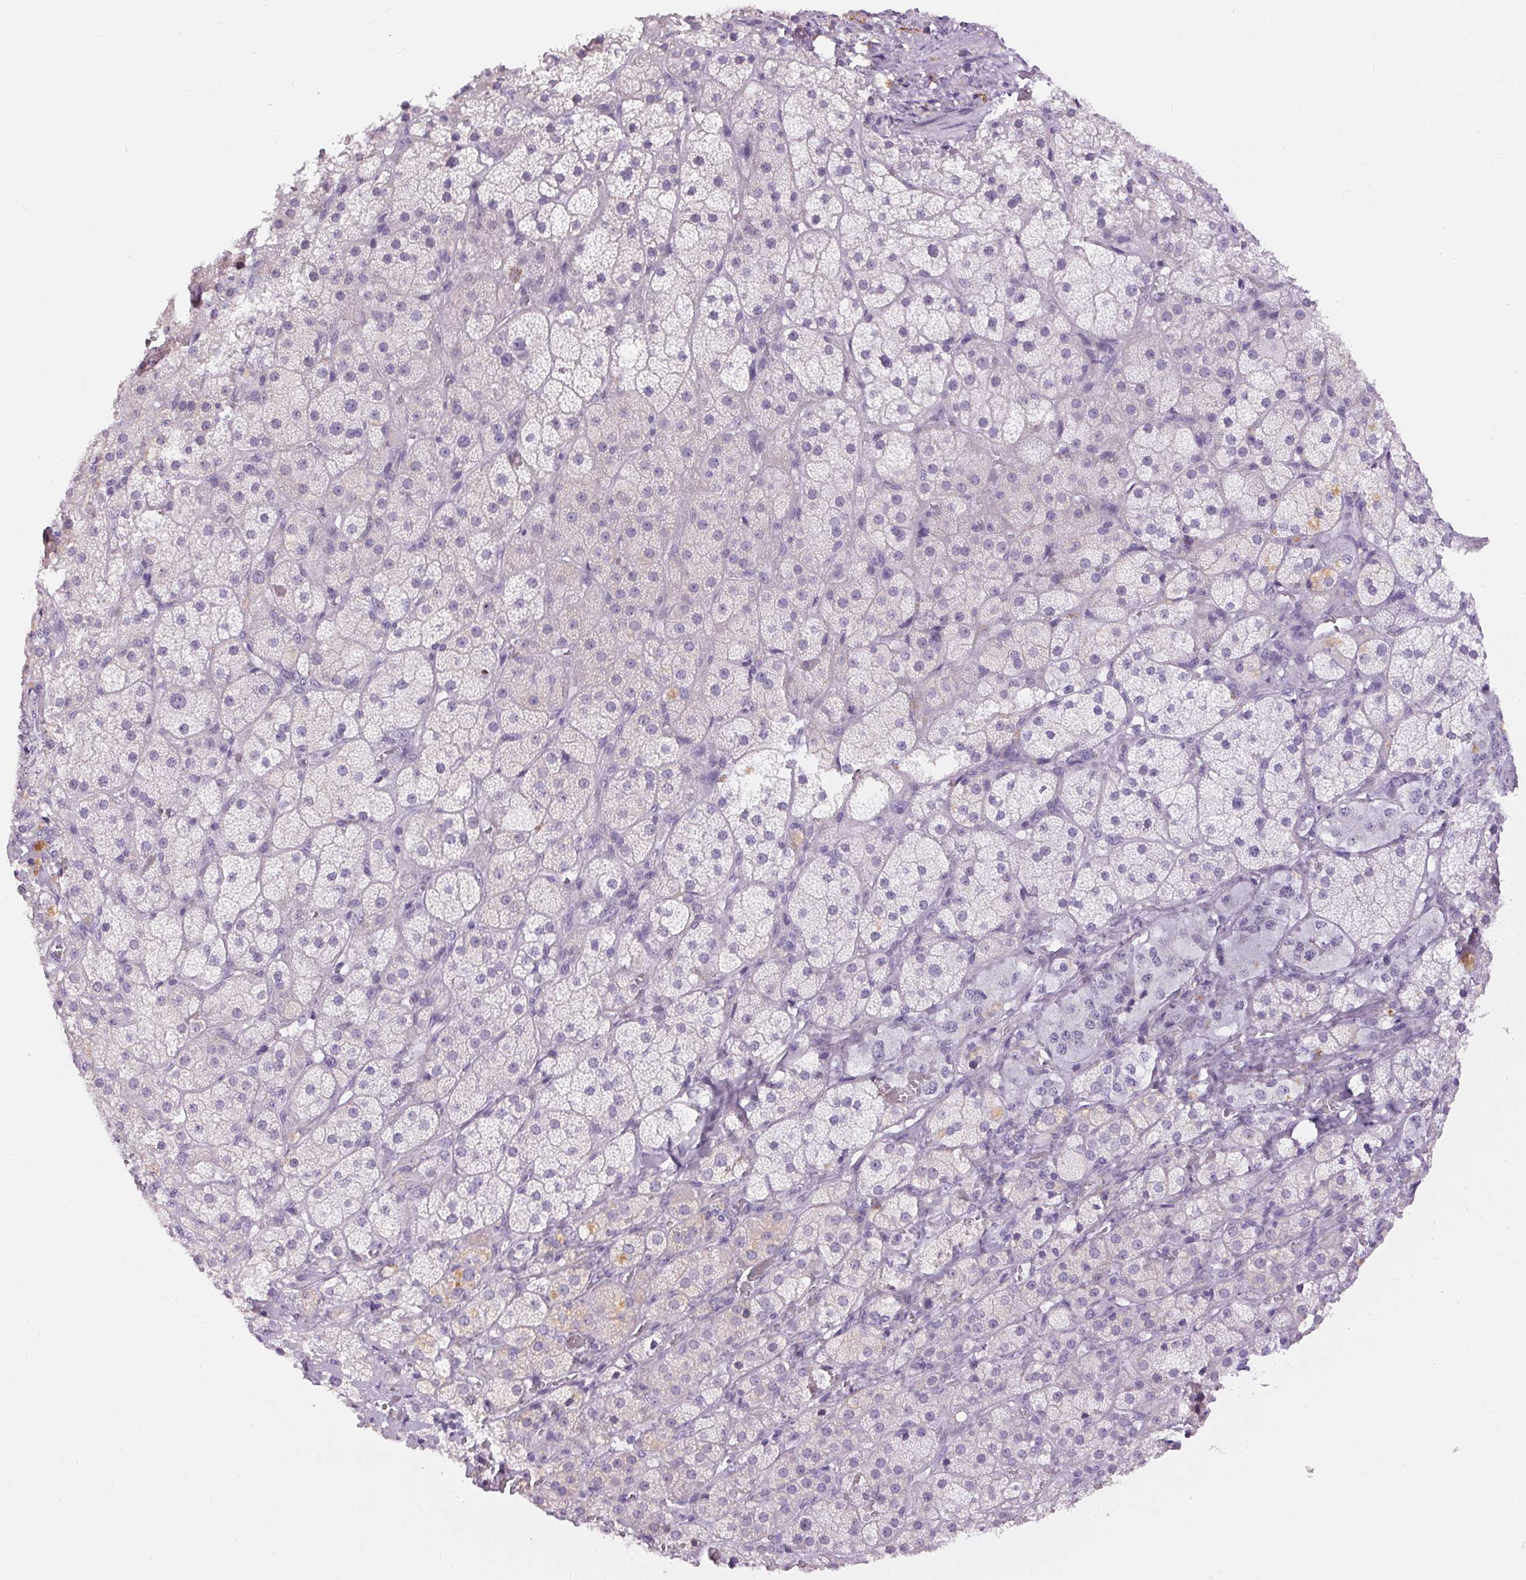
{"staining": {"intensity": "weak", "quantity": "<25%", "location": "cytoplasmic/membranous"}, "tissue": "adrenal gland", "cell_type": "Glandular cells", "image_type": "normal", "snomed": [{"axis": "morphology", "description": "Normal tissue, NOS"}, {"axis": "topography", "description": "Adrenal gland"}], "caption": "Immunohistochemical staining of normal adrenal gland reveals no significant staining in glandular cells. (DAB (3,3'-diaminobenzidine) IHC visualized using brightfield microscopy, high magnification).", "gene": "PNLIPRP3", "patient": {"sex": "male", "age": 57}}